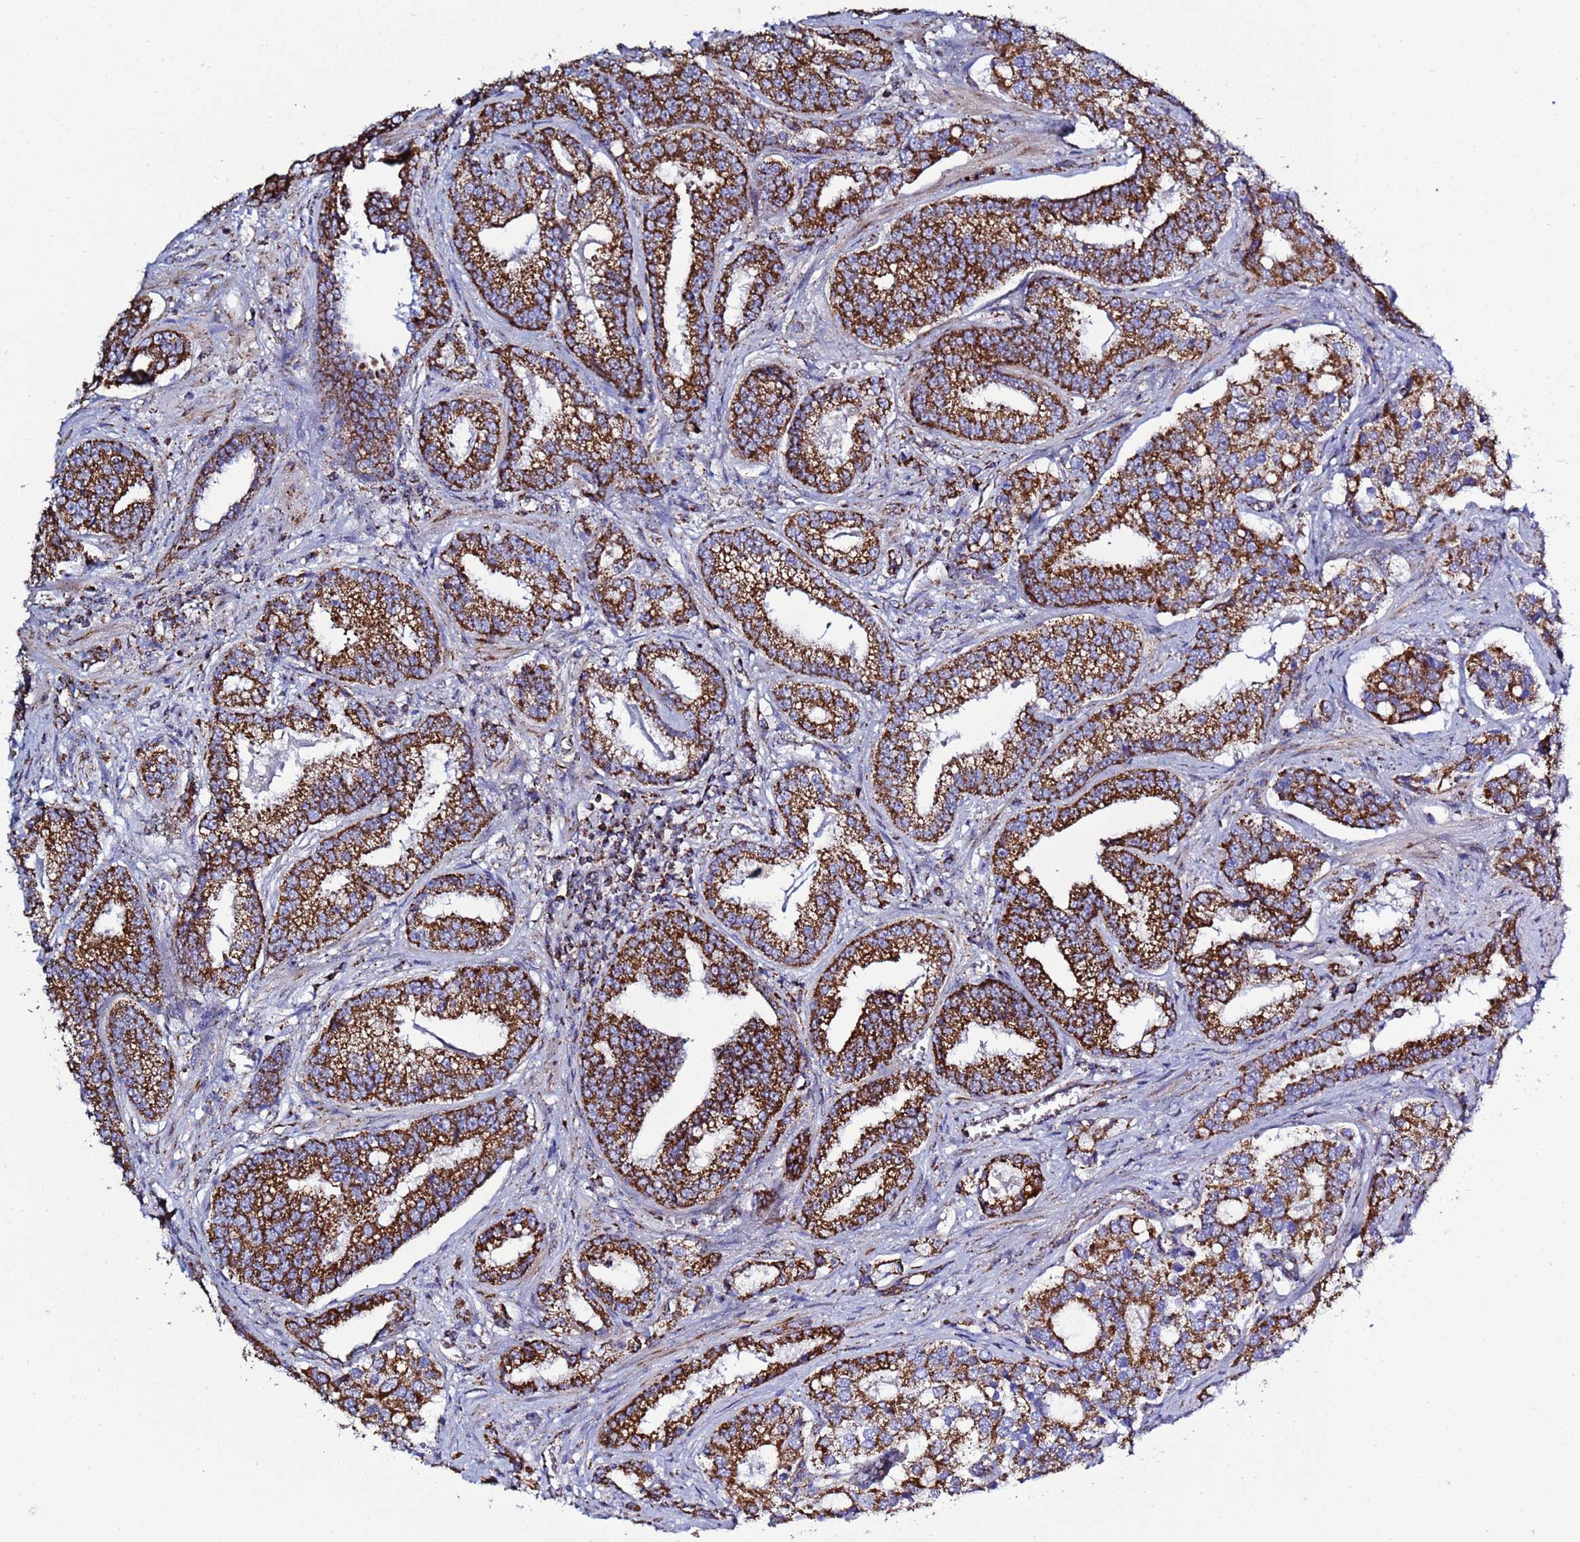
{"staining": {"intensity": "strong", "quantity": ">75%", "location": "cytoplasmic/membranous"}, "tissue": "prostate cancer", "cell_type": "Tumor cells", "image_type": "cancer", "snomed": [{"axis": "morphology", "description": "Adenocarcinoma, High grade"}, {"axis": "topography", "description": "Prostate"}], "caption": "A micrograph of prostate cancer stained for a protein shows strong cytoplasmic/membranous brown staining in tumor cells.", "gene": "COQ4", "patient": {"sex": "male", "age": 67}}